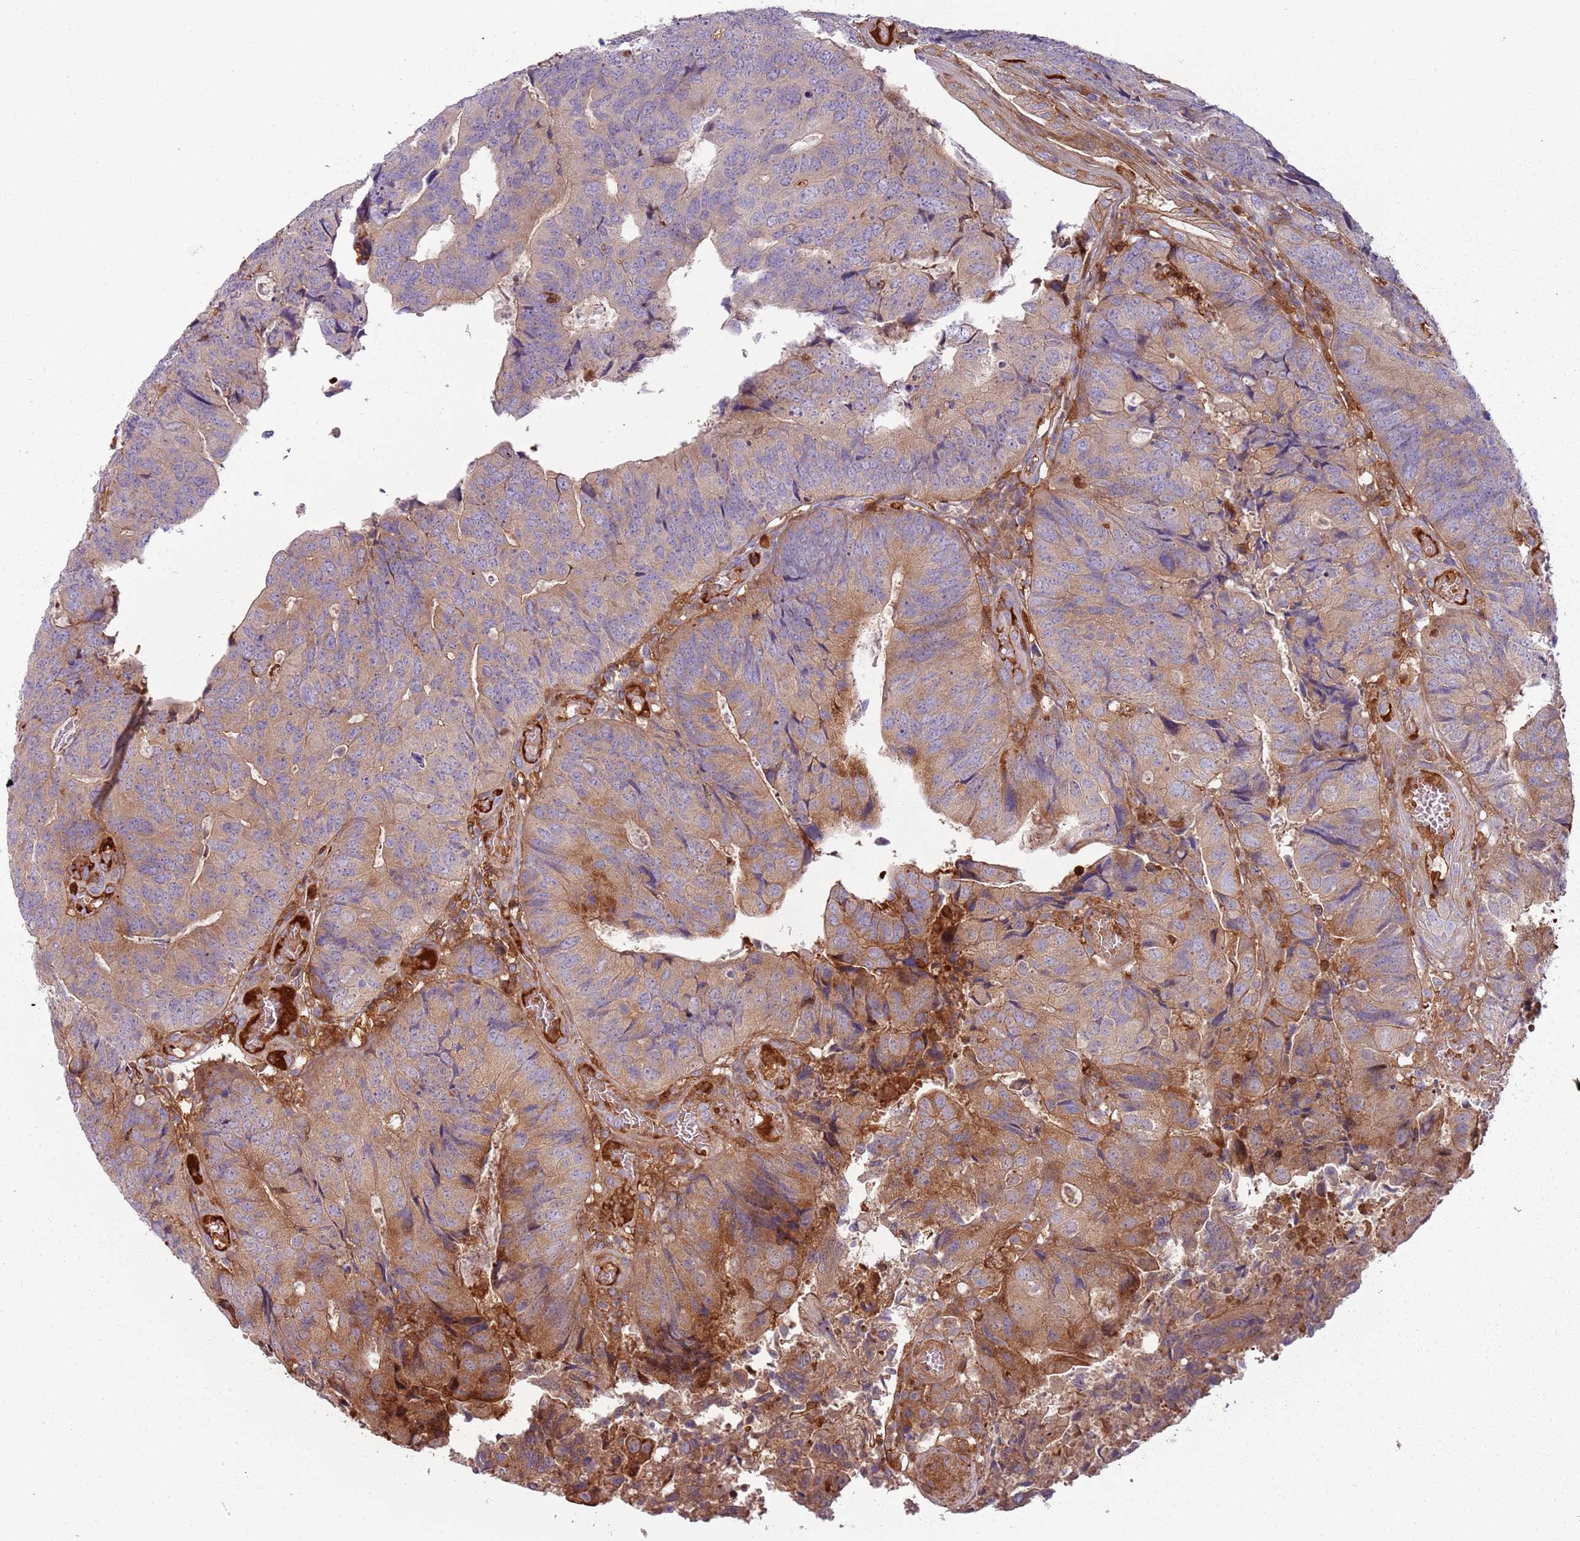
{"staining": {"intensity": "moderate", "quantity": "25%-75%", "location": "cytoplasmic/membranous"}, "tissue": "colorectal cancer", "cell_type": "Tumor cells", "image_type": "cancer", "snomed": [{"axis": "morphology", "description": "Adenocarcinoma, NOS"}, {"axis": "topography", "description": "Colon"}], "caption": "DAB (3,3'-diaminobenzidine) immunohistochemical staining of adenocarcinoma (colorectal) exhibits moderate cytoplasmic/membranous protein staining in about 25%-75% of tumor cells.", "gene": "NADK", "patient": {"sex": "female", "age": 67}}